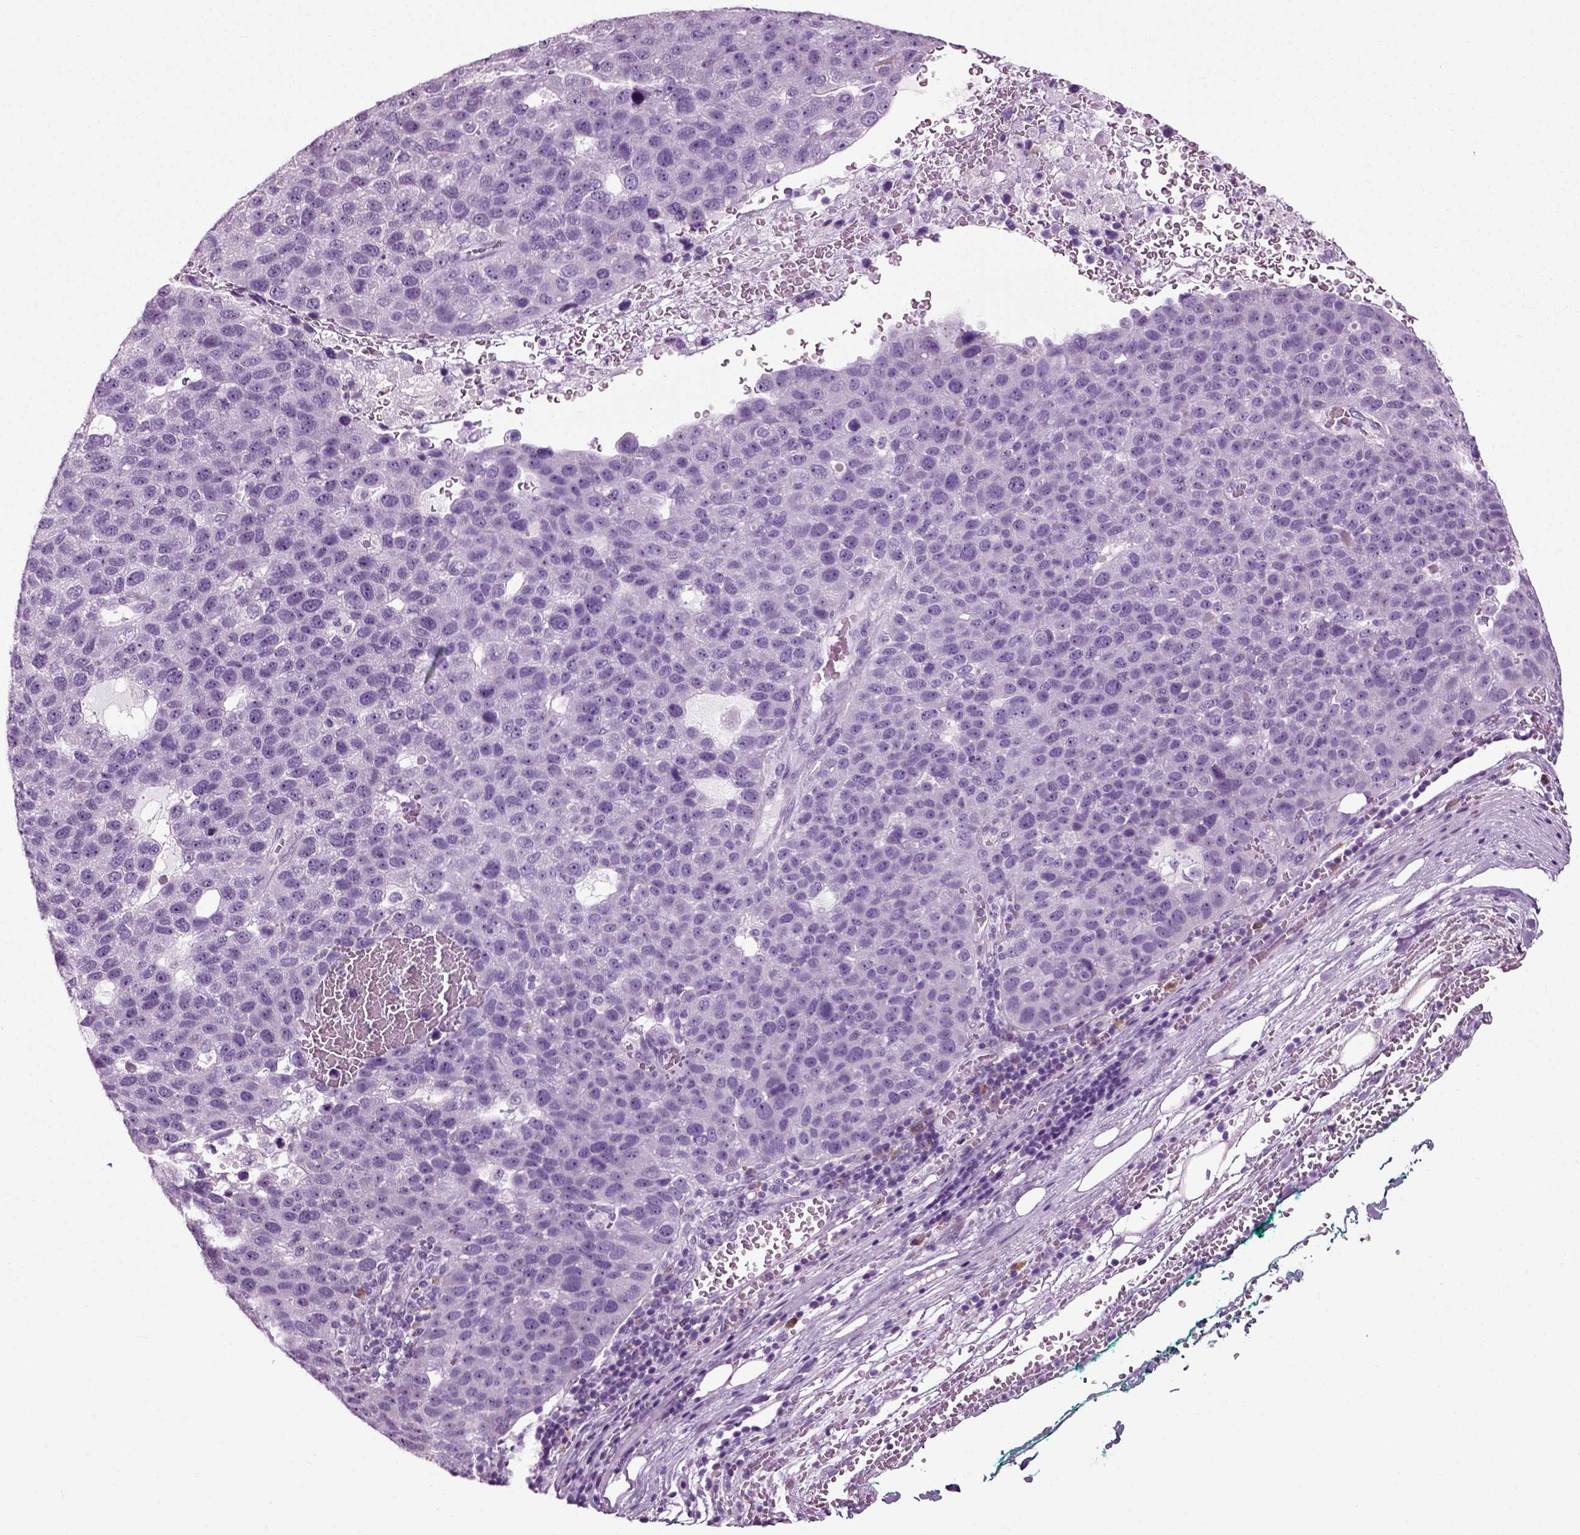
{"staining": {"intensity": "negative", "quantity": "none", "location": "none"}, "tissue": "pancreatic cancer", "cell_type": "Tumor cells", "image_type": "cancer", "snomed": [{"axis": "morphology", "description": "Adenocarcinoma, NOS"}, {"axis": "topography", "description": "Pancreas"}], "caption": "Protein analysis of pancreatic cancer (adenocarcinoma) reveals no significant expression in tumor cells.", "gene": "SLC26A8", "patient": {"sex": "female", "age": 61}}